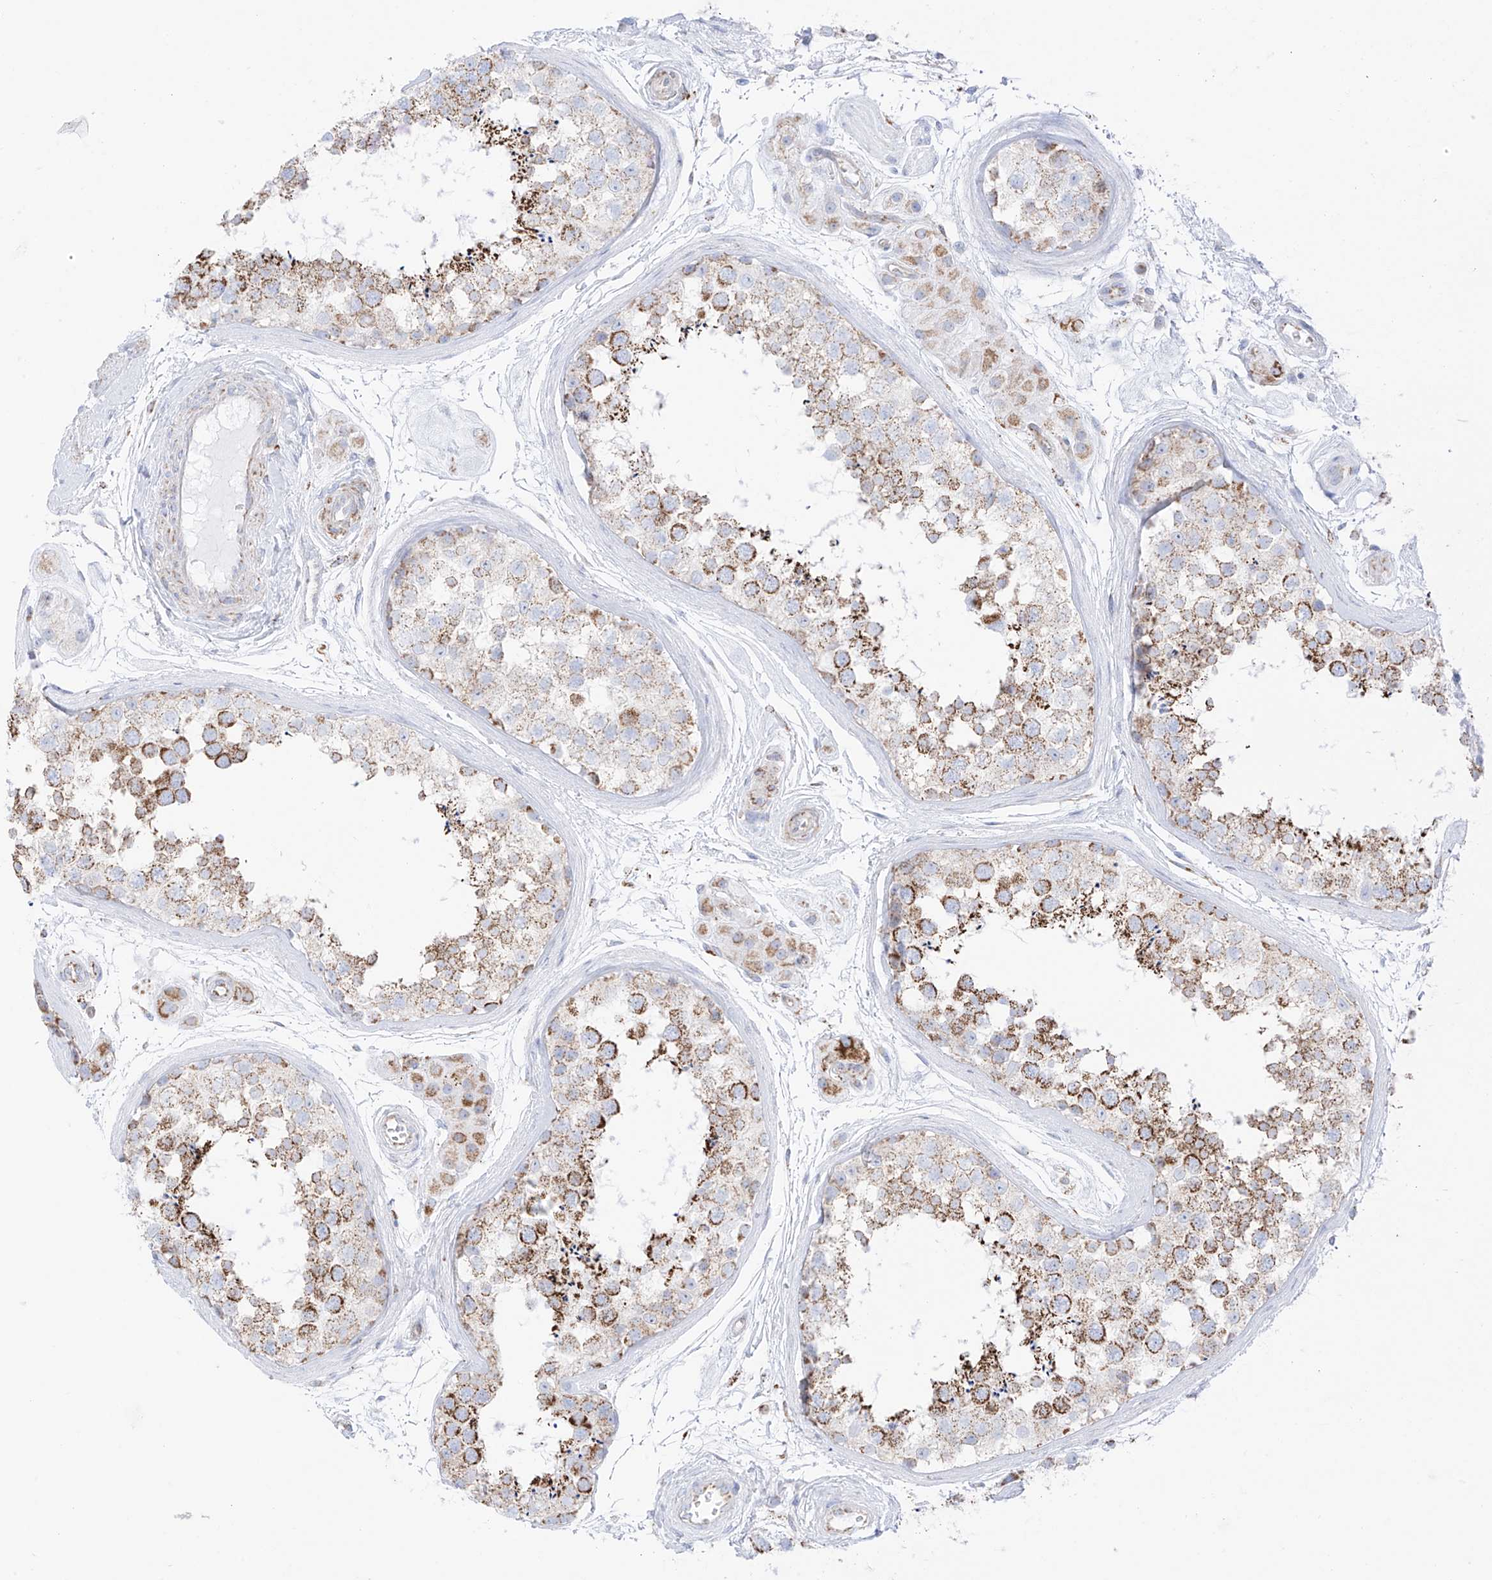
{"staining": {"intensity": "moderate", "quantity": ">75%", "location": "cytoplasmic/membranous"}, "tissue": "testis", "cell_type": "Cells in seminiferous ducts", "image_type": "normal", "snomed": [{"axis": "morphology", "description": "Normal tissue, NOS"}, {"axis": "topography", "description": "Testis"}], "caption": "A histopathology image of human testis stained for a protein reveals moderate cytoplasmic/membranous brown staining in cells in seminiferous ducts. (brown staining indicates protein expression, while blue staining denotes nuclei).", "gene": "XKR3", "patient": {"sex": "male", "age": 56}}